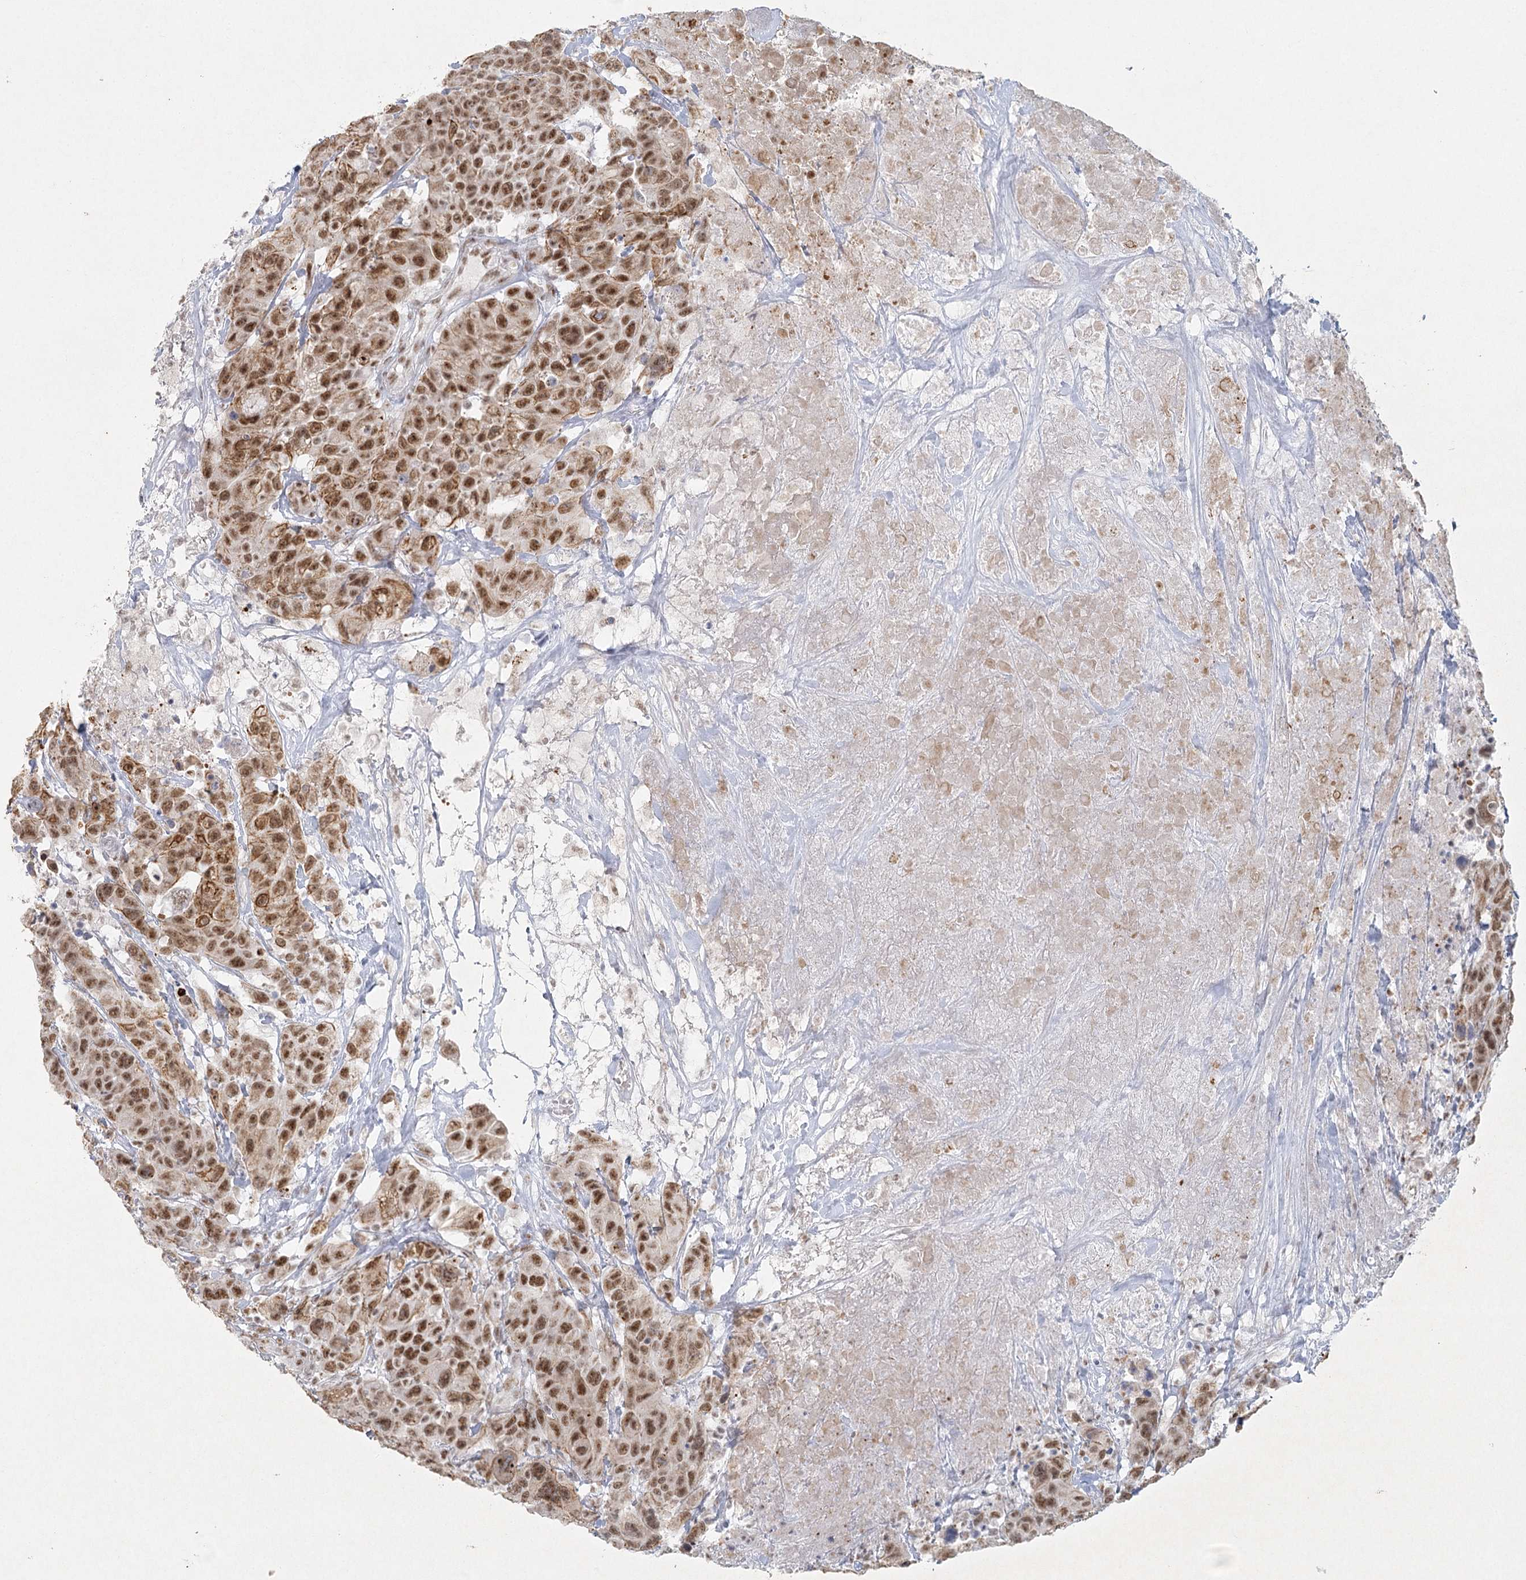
{"staining": {"intensity": "strong", "quantity": ">75%", "location": "nuclear"}, "tissue": "breast cancer", "cell_type": "Tumor cells", "image_type": "cancer", "snomed": [{"axis": "morphology", "description": "Duct carcinoma"}, {"axis": "topography", "description": "Breast"}], "caption": "DAB (3,3'-diaminobenzidine) immunohistochemical staining of human breast intraductal carcinoma demonstrates strong nuclear protein positivity in about >75% of tumor cells.", "gene": "U2SURP", "patient": {"sex": "female", "age": 37}}